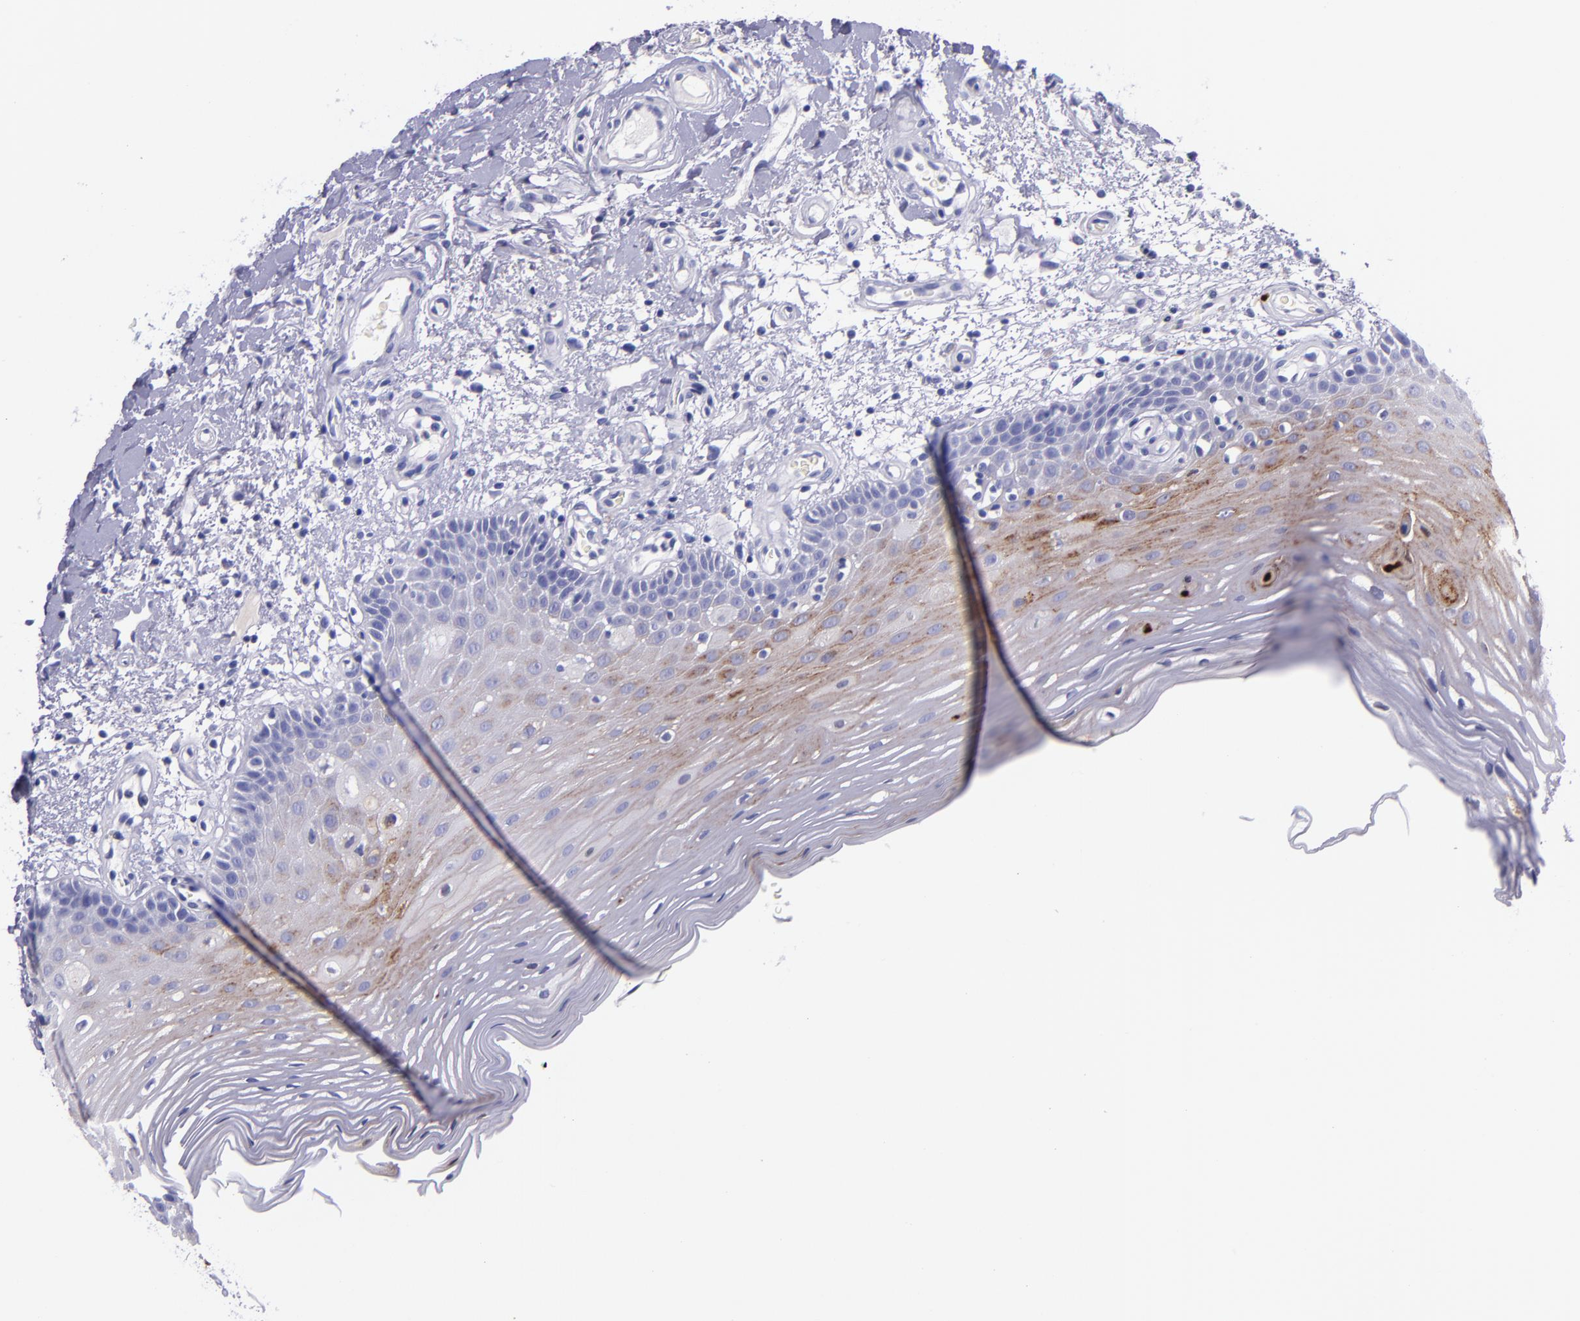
{"staining": {"intensity": "moderate", "quantity": "25%-75%", "location": "cytoplasmic/membranous"}, "tissue": "oral mucosa", "cell_type": "Squamous epithelial cells", "image_type": "normal", "snomed": [{"axis": "morphology", "description": "Normal tissue, NOS"}, {"axis": "morphology", "description": "Squamous cell carcinoma, NOS"}, {"axis": "topography", "description": "Skeletal muscle"}, {"axis": "topography", "description": "Oral tissue"}, {"axis": "topography", "description": "Head-Neck"}], "caption": "A brown stain shows moderate cytoplasmic/membranous staining of a protein in squamous epithelial cells of normal human oral mucosa.", "gene": "SLPI", "patient": {"sex": "male", "age": 71}}